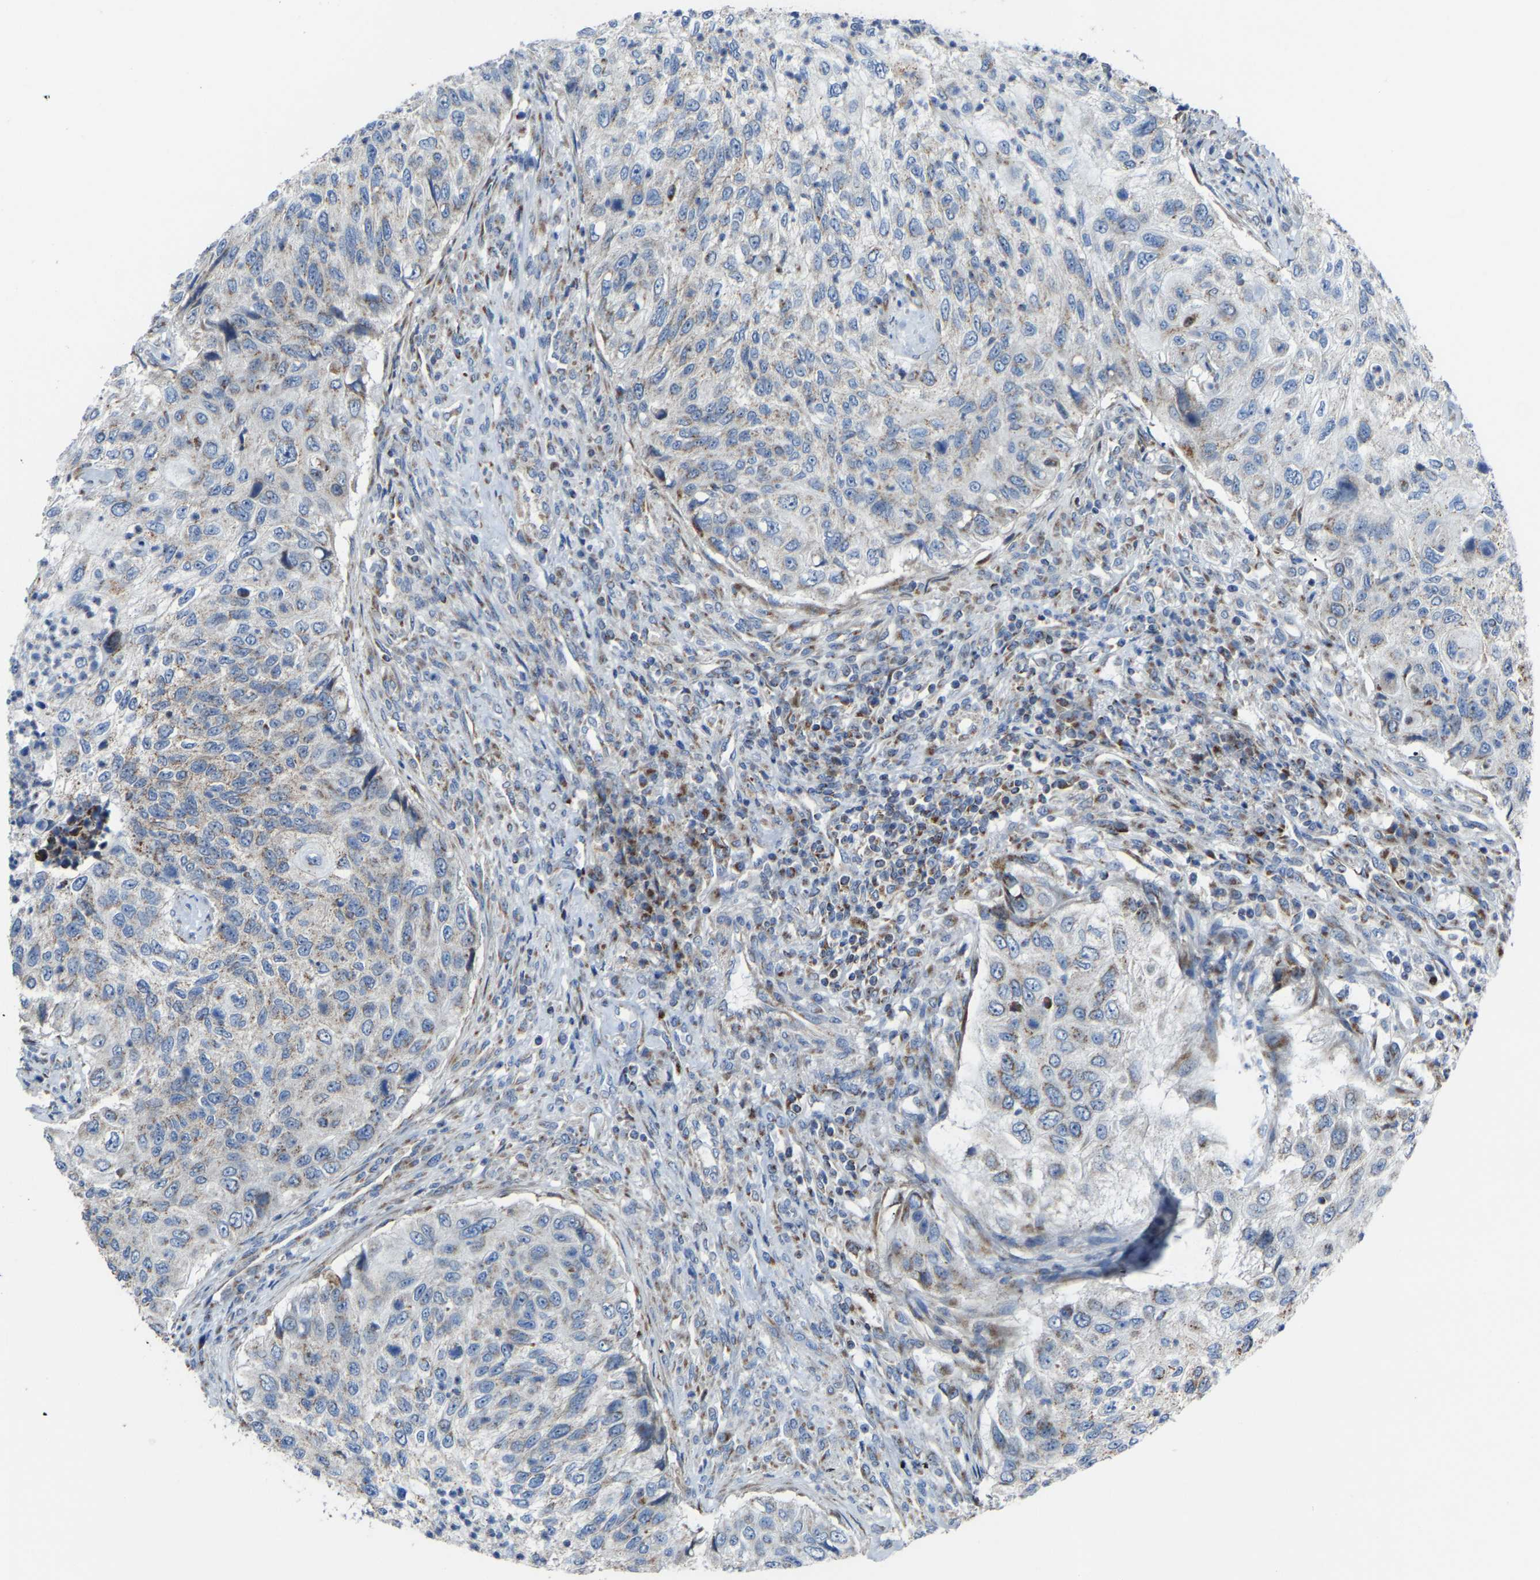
{"staining": {"intensity": "weak", "quantity": "<25%", "location": "cytoplasmic/membranous"}, "tissue": "urothelial cancer", "cell_type": "Tumor cells", "image_type": "cancer", "snomed": [{"axis": "morphology", "description": "Urothelial carcinoma, High grade"}, {"axis": "topography", "description": "Urinary bladder"}], "caption": "Tumor cells show no significant expression in urothelial cancer.", "gene": "CANT1", "patient": {"sex": "female", "age": 60}}